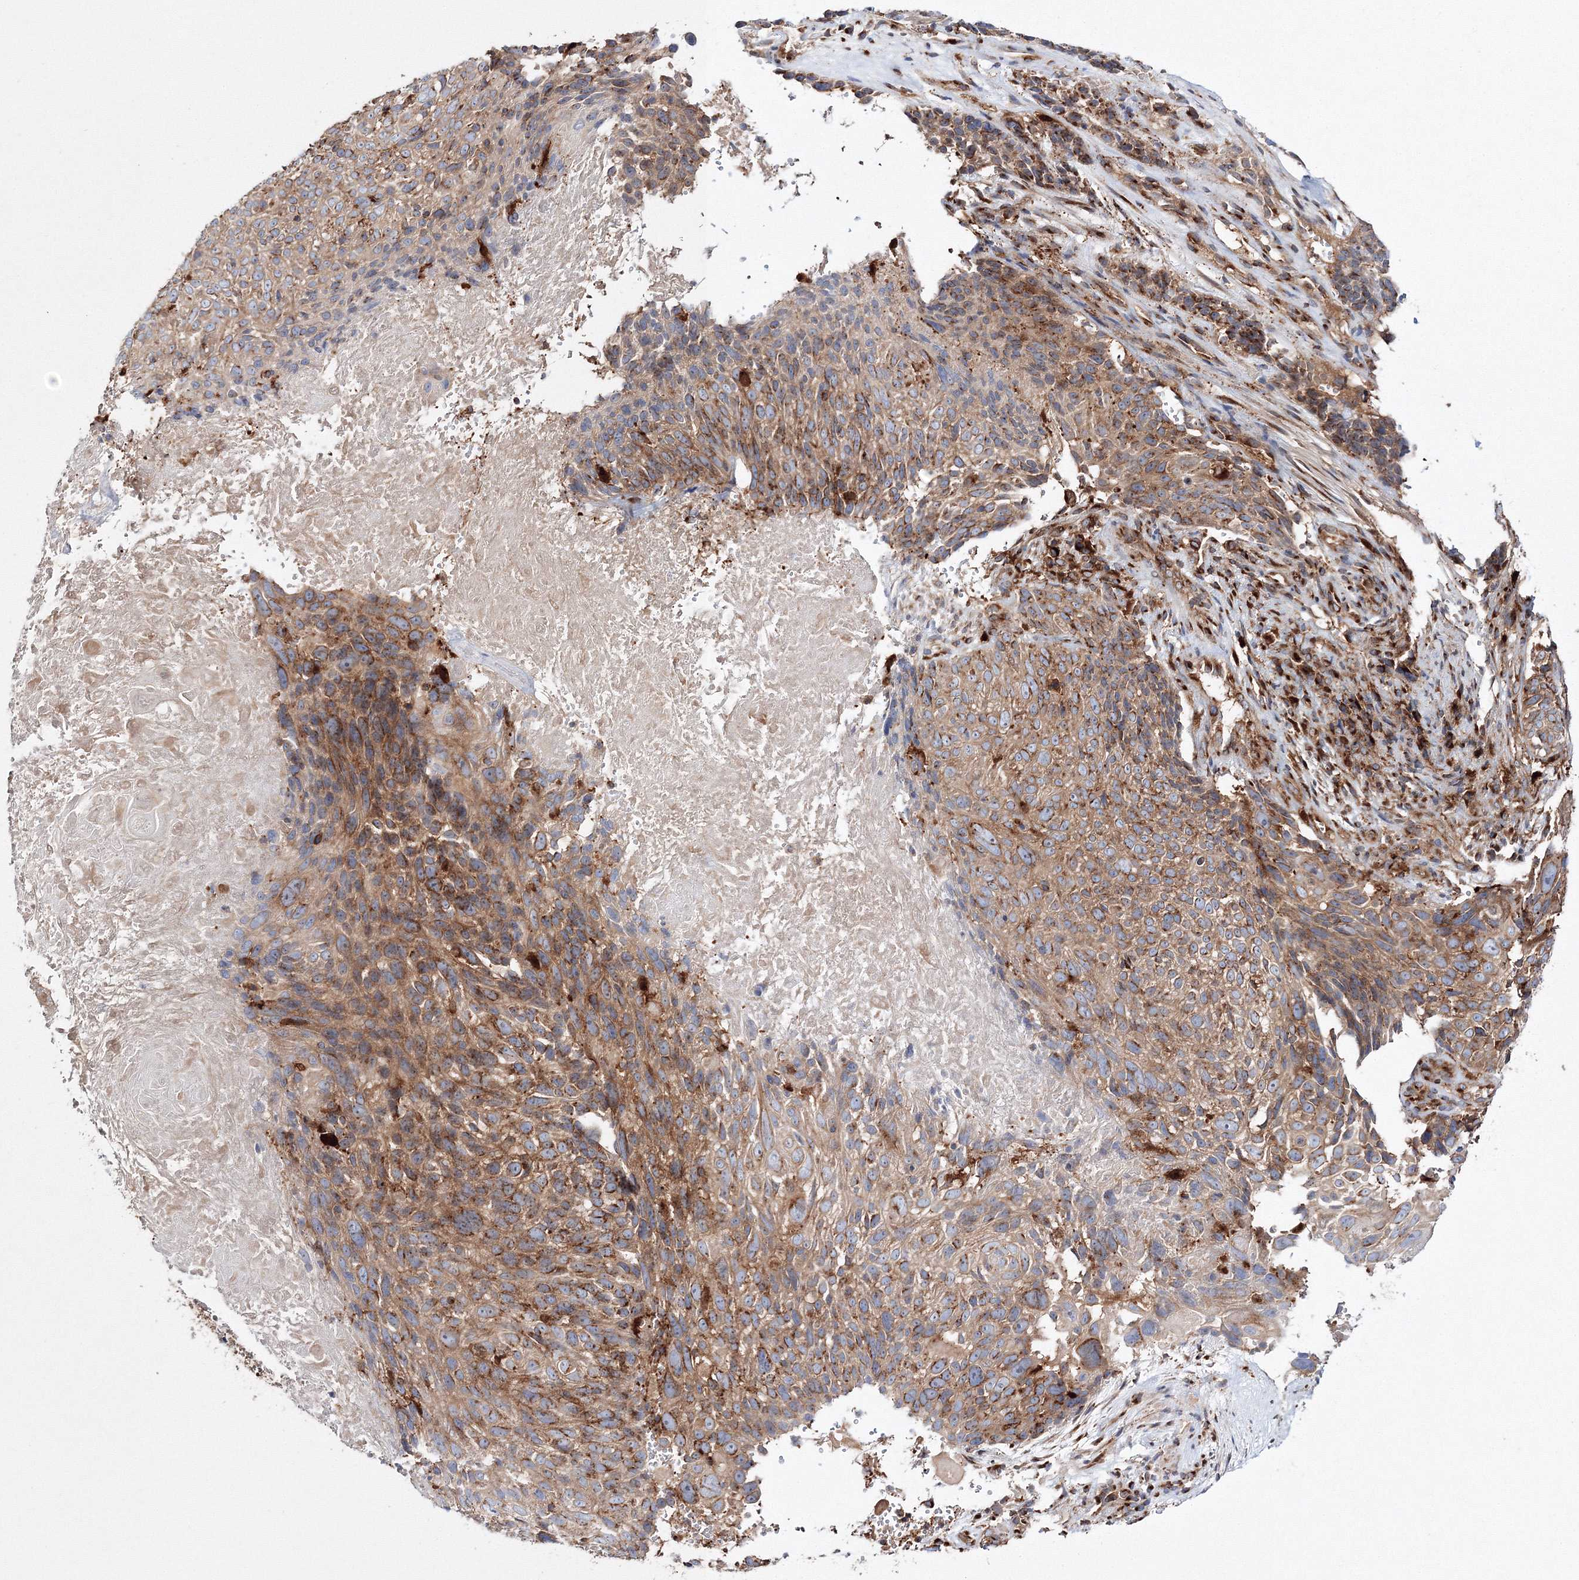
{"staining": {"intensity": "moderate", "quantity": ">75%", "location": "cytoplasmic/membranous"}, "tissue": "cervical cancer", "cell_type": "Tumor cells", "image_type": "cancer", "snomed": [{"axis": "morphology", "description": "Squamous cell carcinoma, NOS"}, {"axis": "topography", "description": "Cervix"}], "caption": "Cervical squamous cell carcinoma stained with a brown dye displays moderate cytoplasmic/membranous positive staining in approximately >75% of tumor cells.", "gene": "ARCN1", "patient": {"sex": "female", "age": 74}}